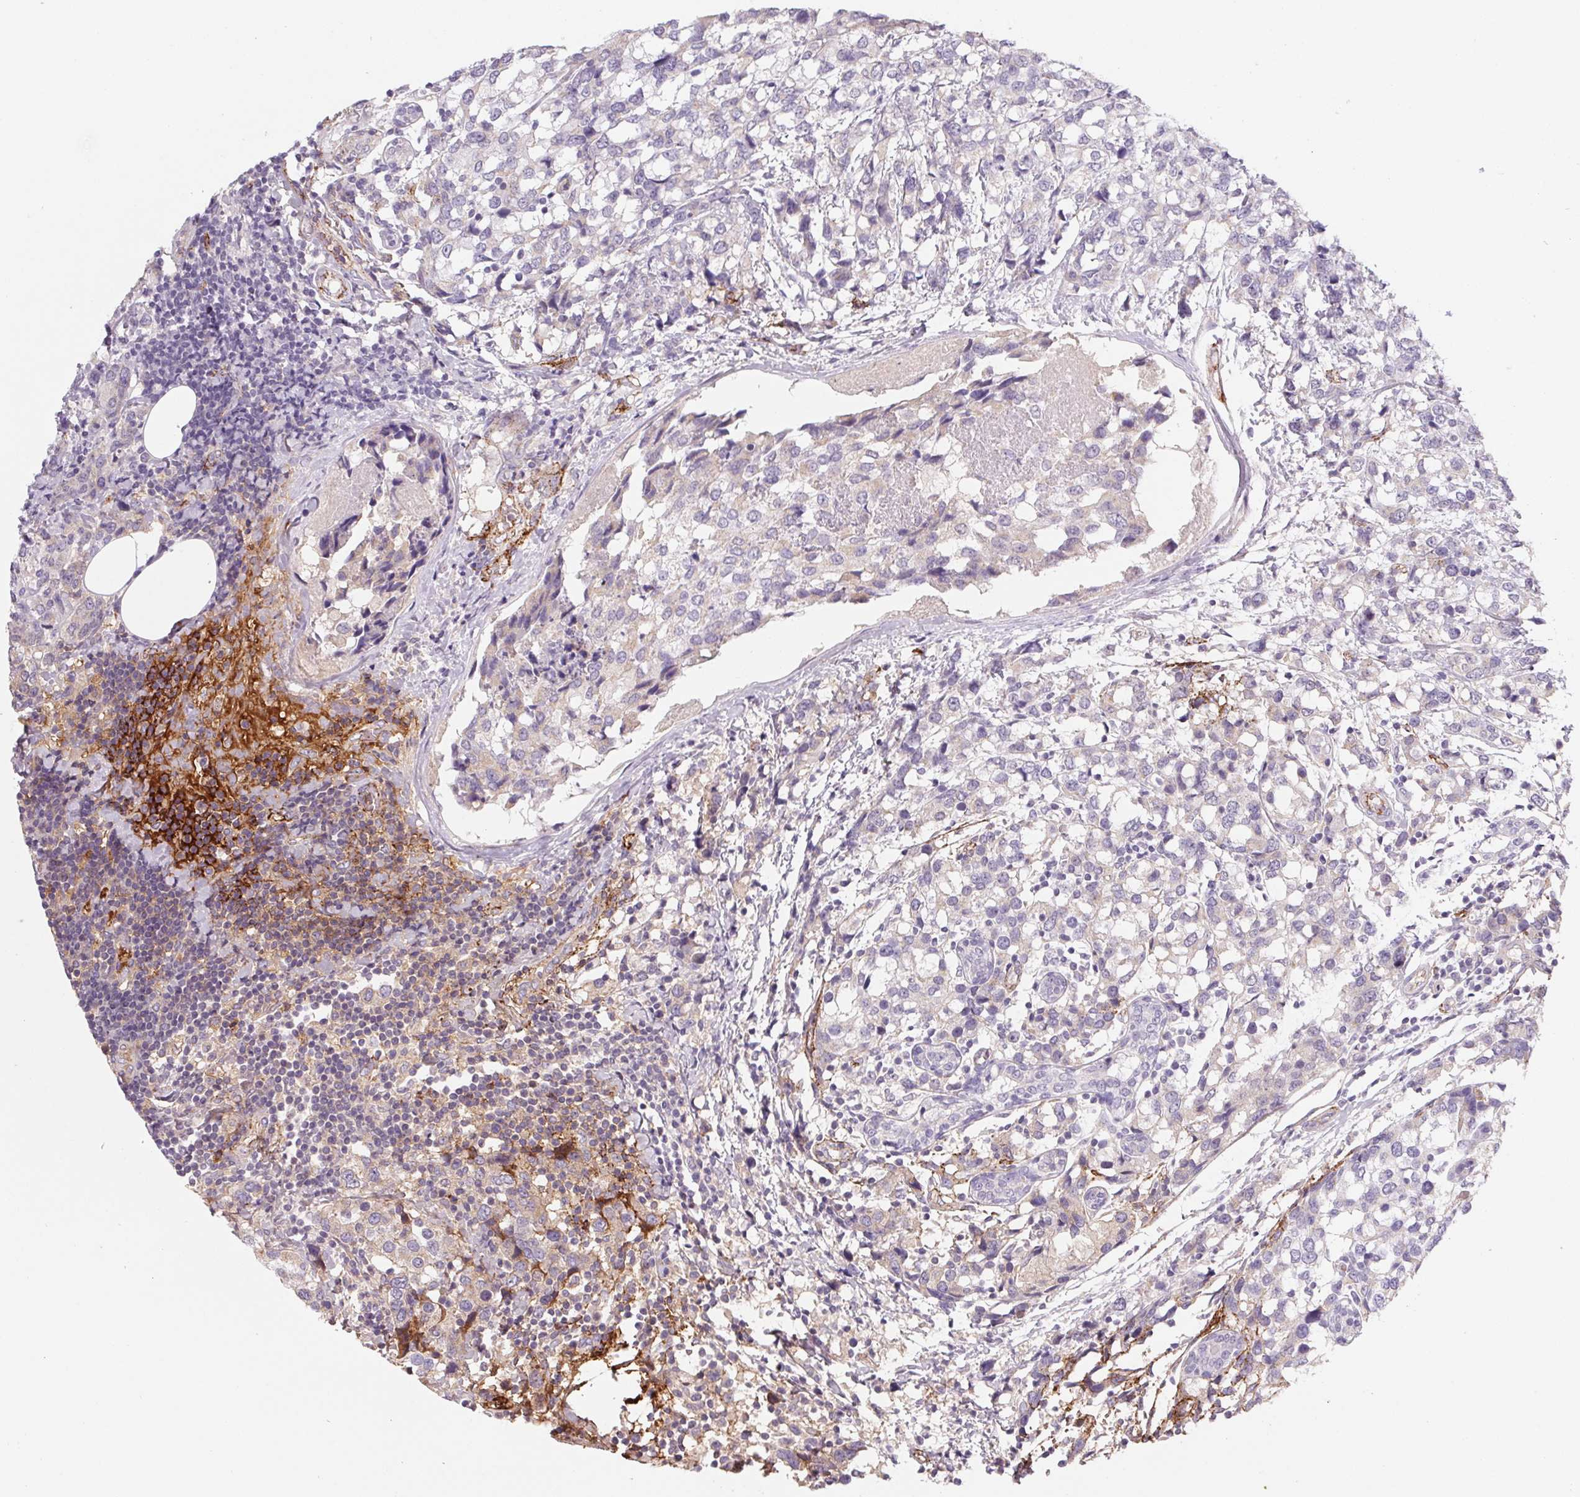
{"staining": {"intensity": "negative", "quantity": "none", "location": "none"}, "tissue": "breast cancer", "cell_type": "Tumor cells", "image_type": "cancer", "snomed": [{"axis": "morphology", "description": "Lobular carcinoma"}, {"axis": "topography", "description": "Breast"}], "caption": "The immunohistochemistry photomicrograph has no significant staining in tumor cells of breast cancer tissue.", "gene": "LPA", "patient": {"sex": "female", "age": 59}}